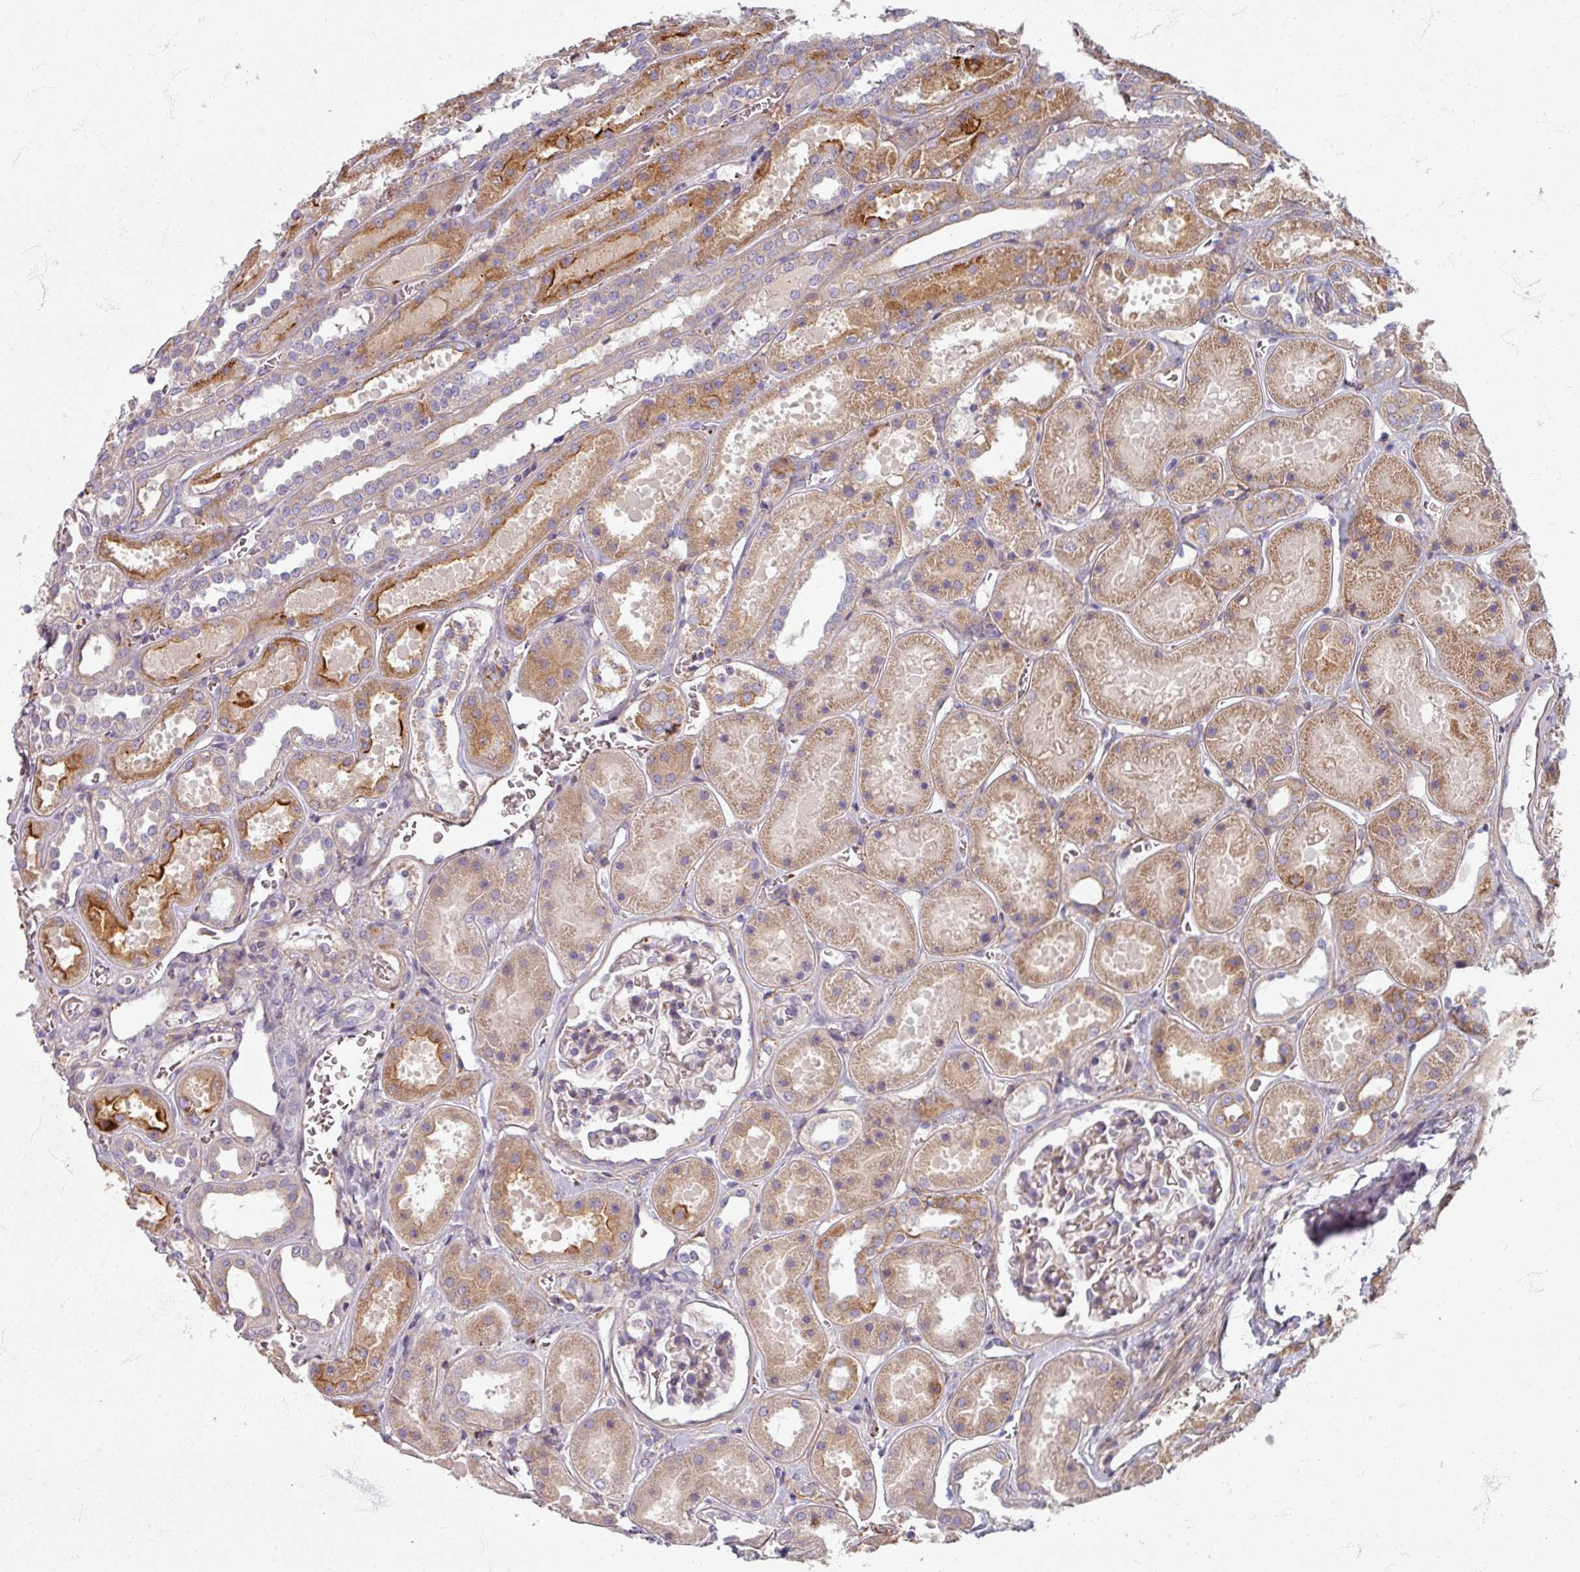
{"staining": {"intensity": "moderate", "quantity": "<25%", "location": "cytoplasmic/membranous"}, "tissue": "kidney", "cell_type": "Cells in glomeruli", "image_type": "normal", "snomed": [{"axis": "morphology", "description": "Normal tissue, NOS"}, {"axis": "topography", "description": "Kidney"}], "caption": "Protein analysis of benign kidney shows moderate cytoplasmic/membranous staining in approximately <25% of cells in glomeruli.", "gene": "GABARAPL1", "patient": {"sex": "female", "age": 41}}